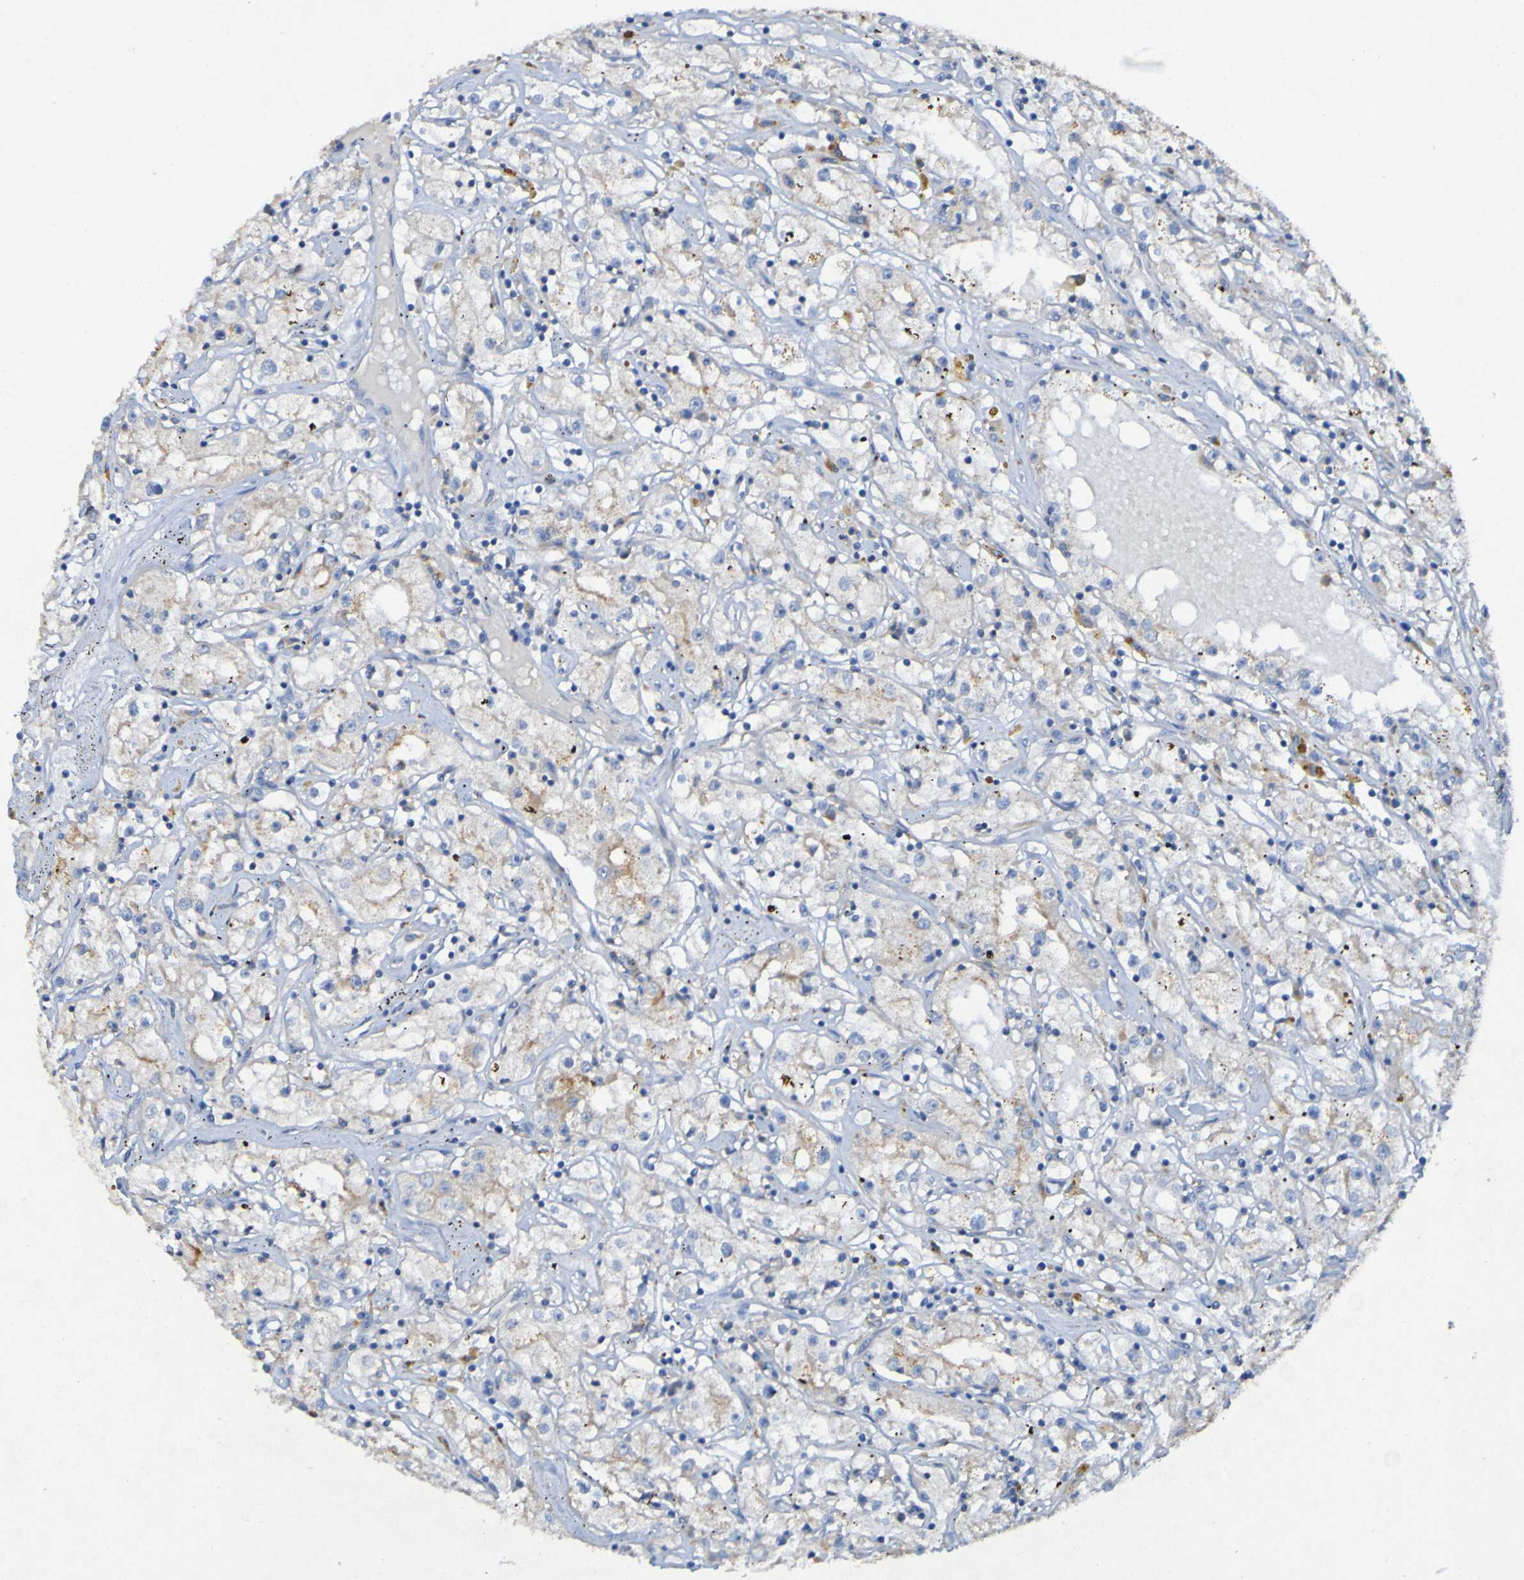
{"staining": {"intensity": "negative", "quantity": "none", "location": "none"}, "tissue": "renal cancer", "cell_type": "Tumor cells", "image_type": "cancer", "snomed": [{"axis": "morphology", "description": "Adenocarcinoma, NOS"}, {"axis": "topography", "description": "Kidney"}], "caption": "The histopathology image demonstrates no staining of tumor cells in renal adenocarcinoma.", "gene": "ARHGEF16", "patient": {"sex": "male", "age": 56}}